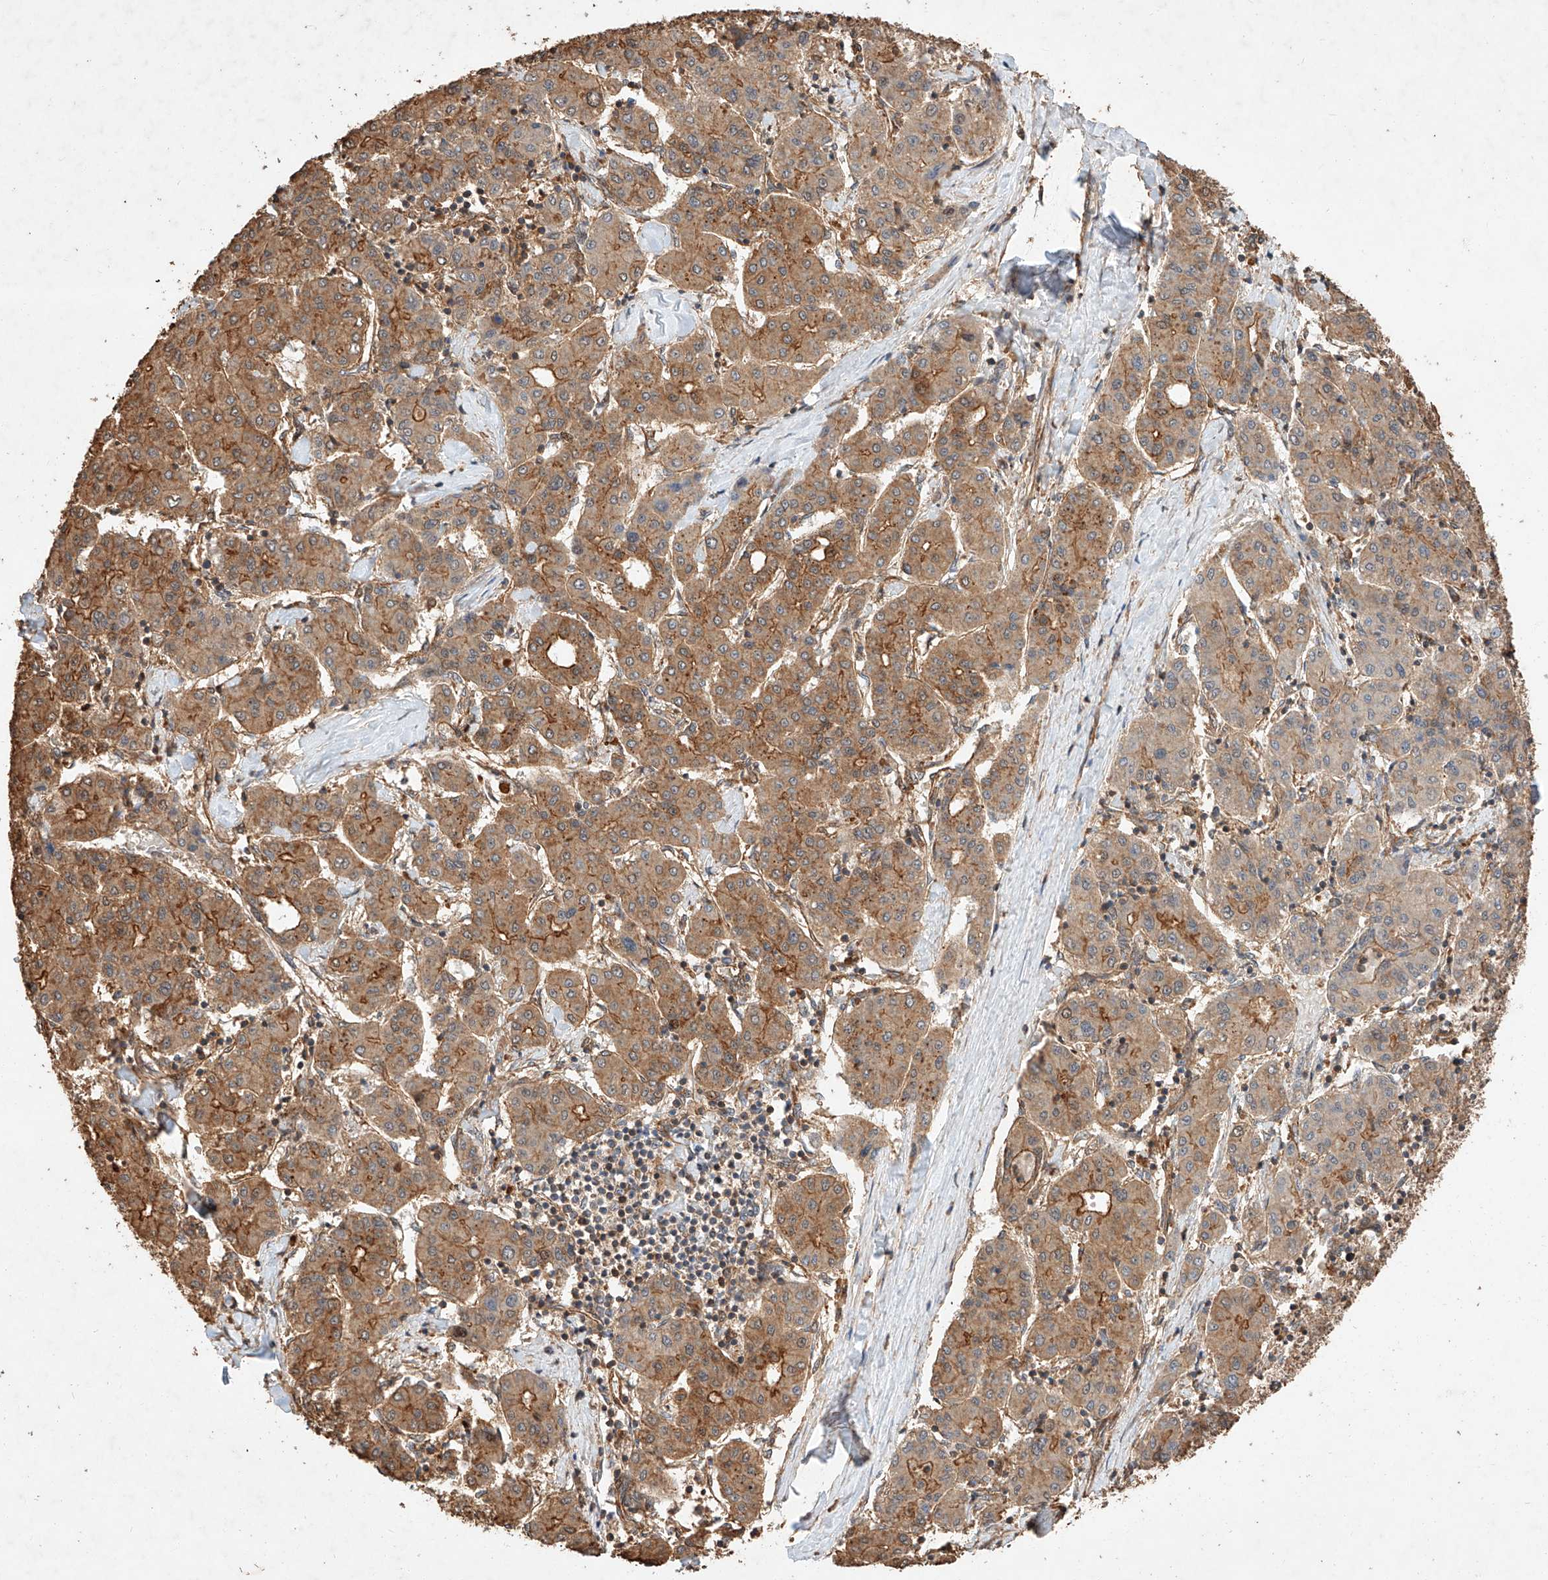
{"staining": {"intensity": "moderate", "quantity": ">75%", "location": "cytoplasmic/membranous"}, "tissue": "liver cancer", "cell_type": "Tumor cells", "image_type": "cancer", "snomed": [{"axis": "morphology", "description": "Carcinoma, Hepatocellular, NOS"}, {"axis": "topography", "description": "Liver"}], "caption": "IHC (DAB) staining of human liver hepatocellular carcinoma displays moderate cytoplasmic/membranous protein staining in about >75% of tumor cells.", "gene": "GHDC", "patient": {"sex": "male", "age": 65}}